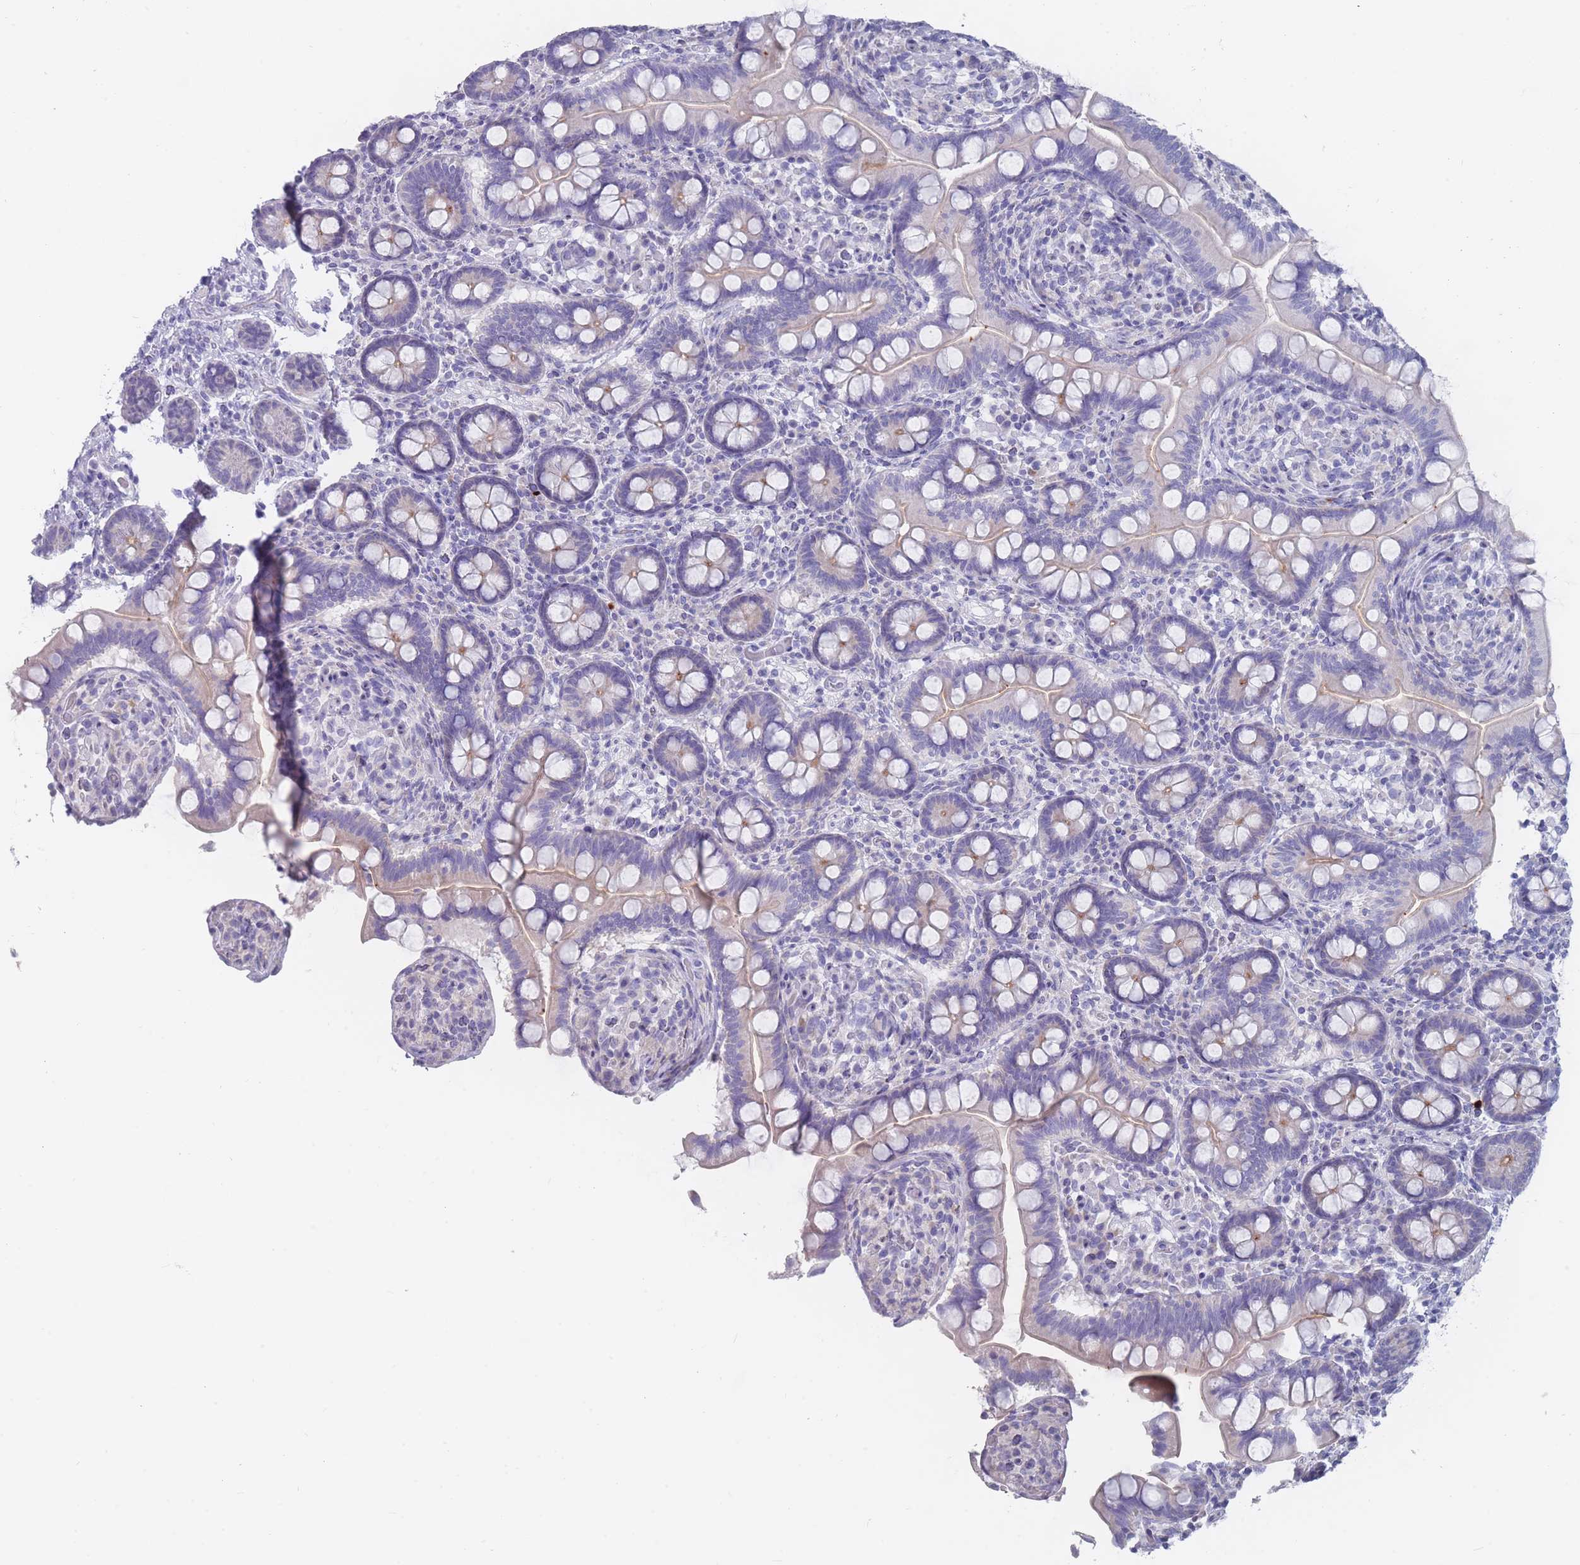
{"staining": {"intensity": "negative", "quantity": "none", "location": "none"}, "tissue": "small intestine", "cell_type": "Glandular cells", "image_type": "normal", "snomed": [{"axis": "morphology", "description": "Normal tissue, NOS"}, {"axis": "topography", "description": "Small intestine"}], "caption": "An immunohistochemistry photomicrograph of benign small intestine is shown. There is no staining in glandular cells of small intestine.", "gene": "PIGU", "patient": {"sex": "female", "age": 64}}